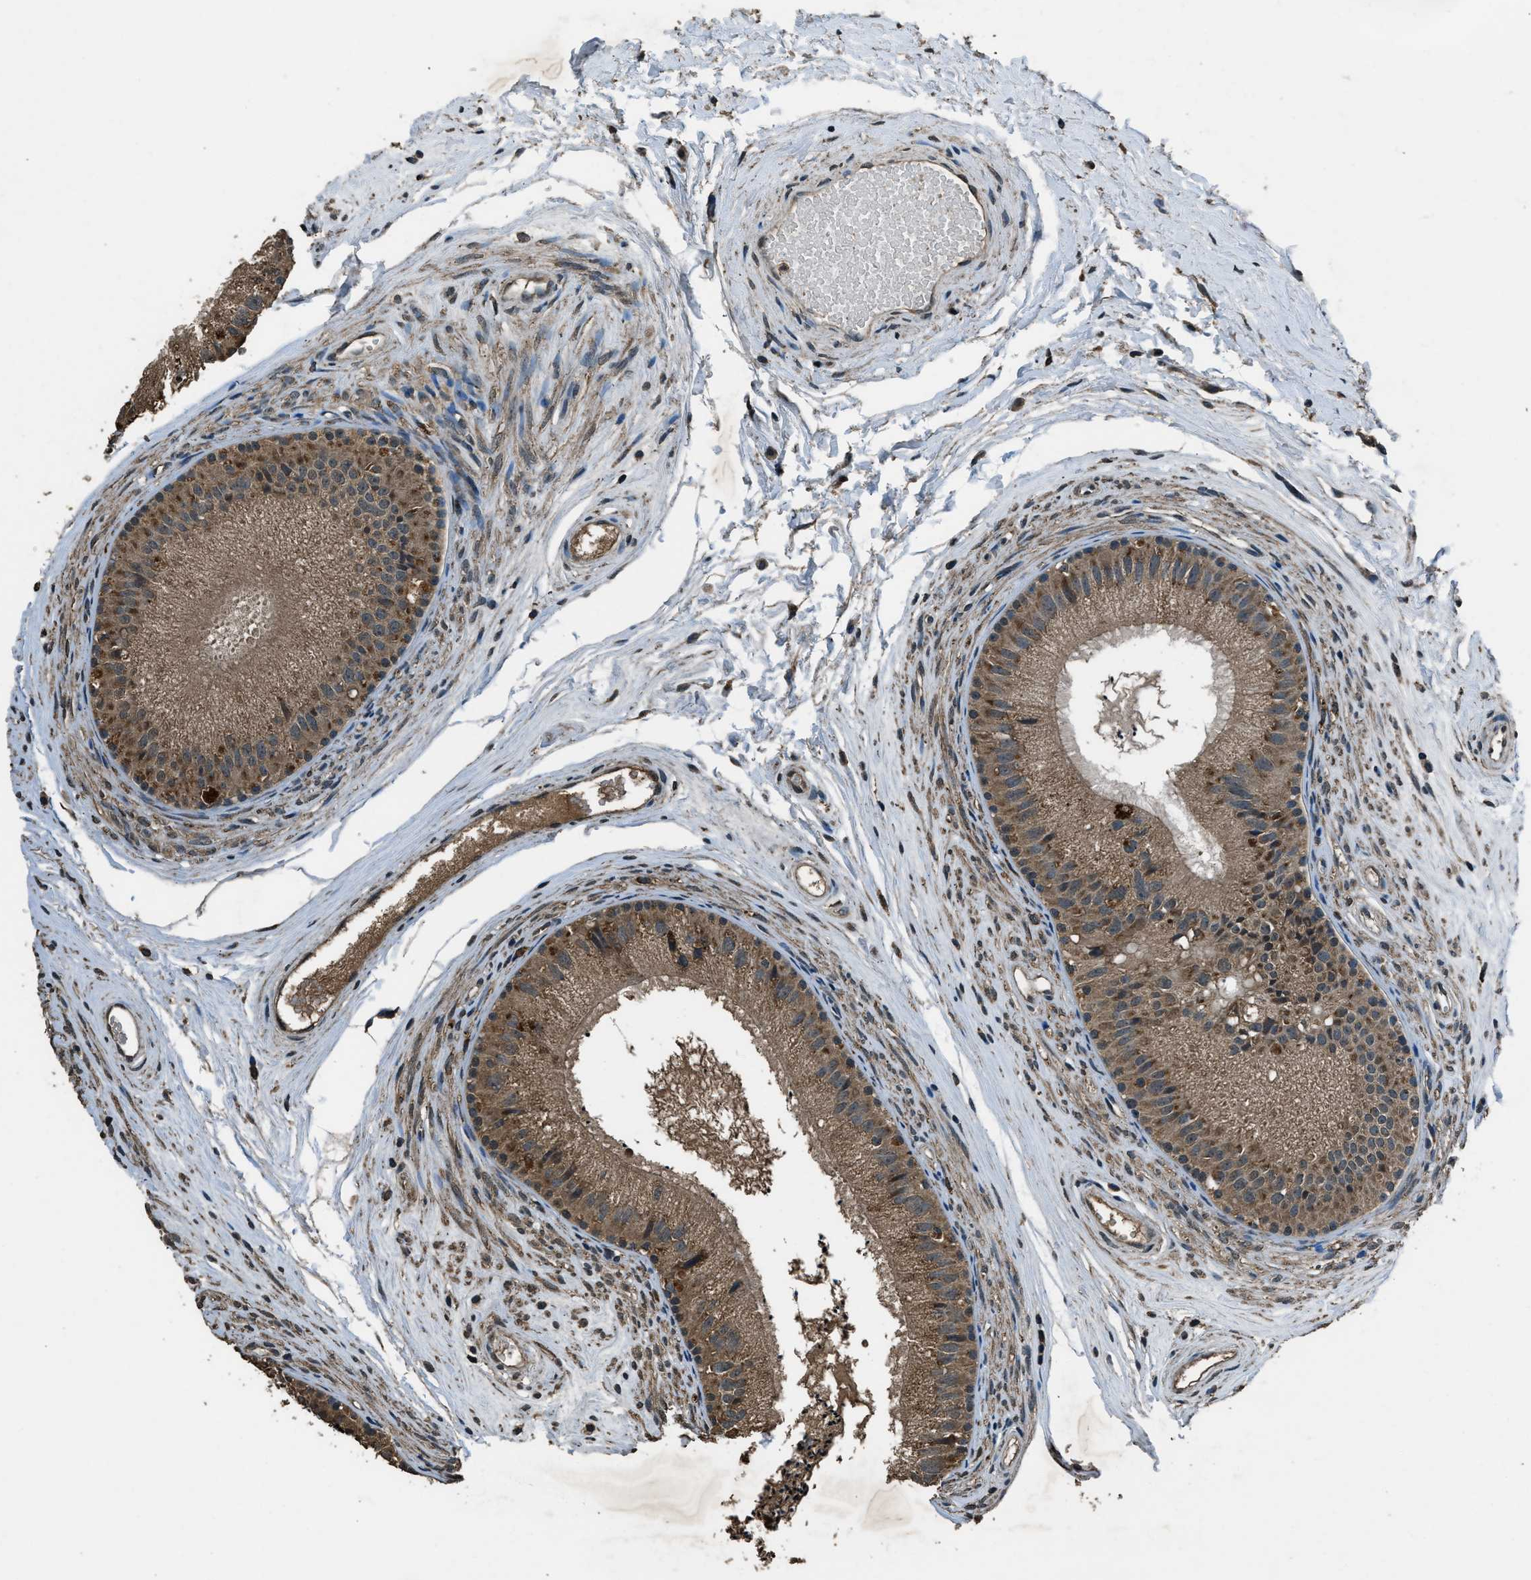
{"staining": {"intensity": "moderate", "quantity": ">75%", "location": "cytoplasmic/membranous"}, "tissue": "epididymis", "cell_type": "Glandular cells", "image_type": "normal", "snomed": [{"axis": "morphology", "description": "Normal tissue, NOS"}, {"axis": "topography", "description": "Epididymis"}], "caption": "A micrograph of human epididymis stained for a protein exhibits moderate cytoplasmic/membranous brown staining in glandular cells. (DAB (3,3'-diaminobenzidine) IHC with brightfield microscopy, high magnification).", "gene": "SALL3", "patient": {"sex": "male", "age": 56}}